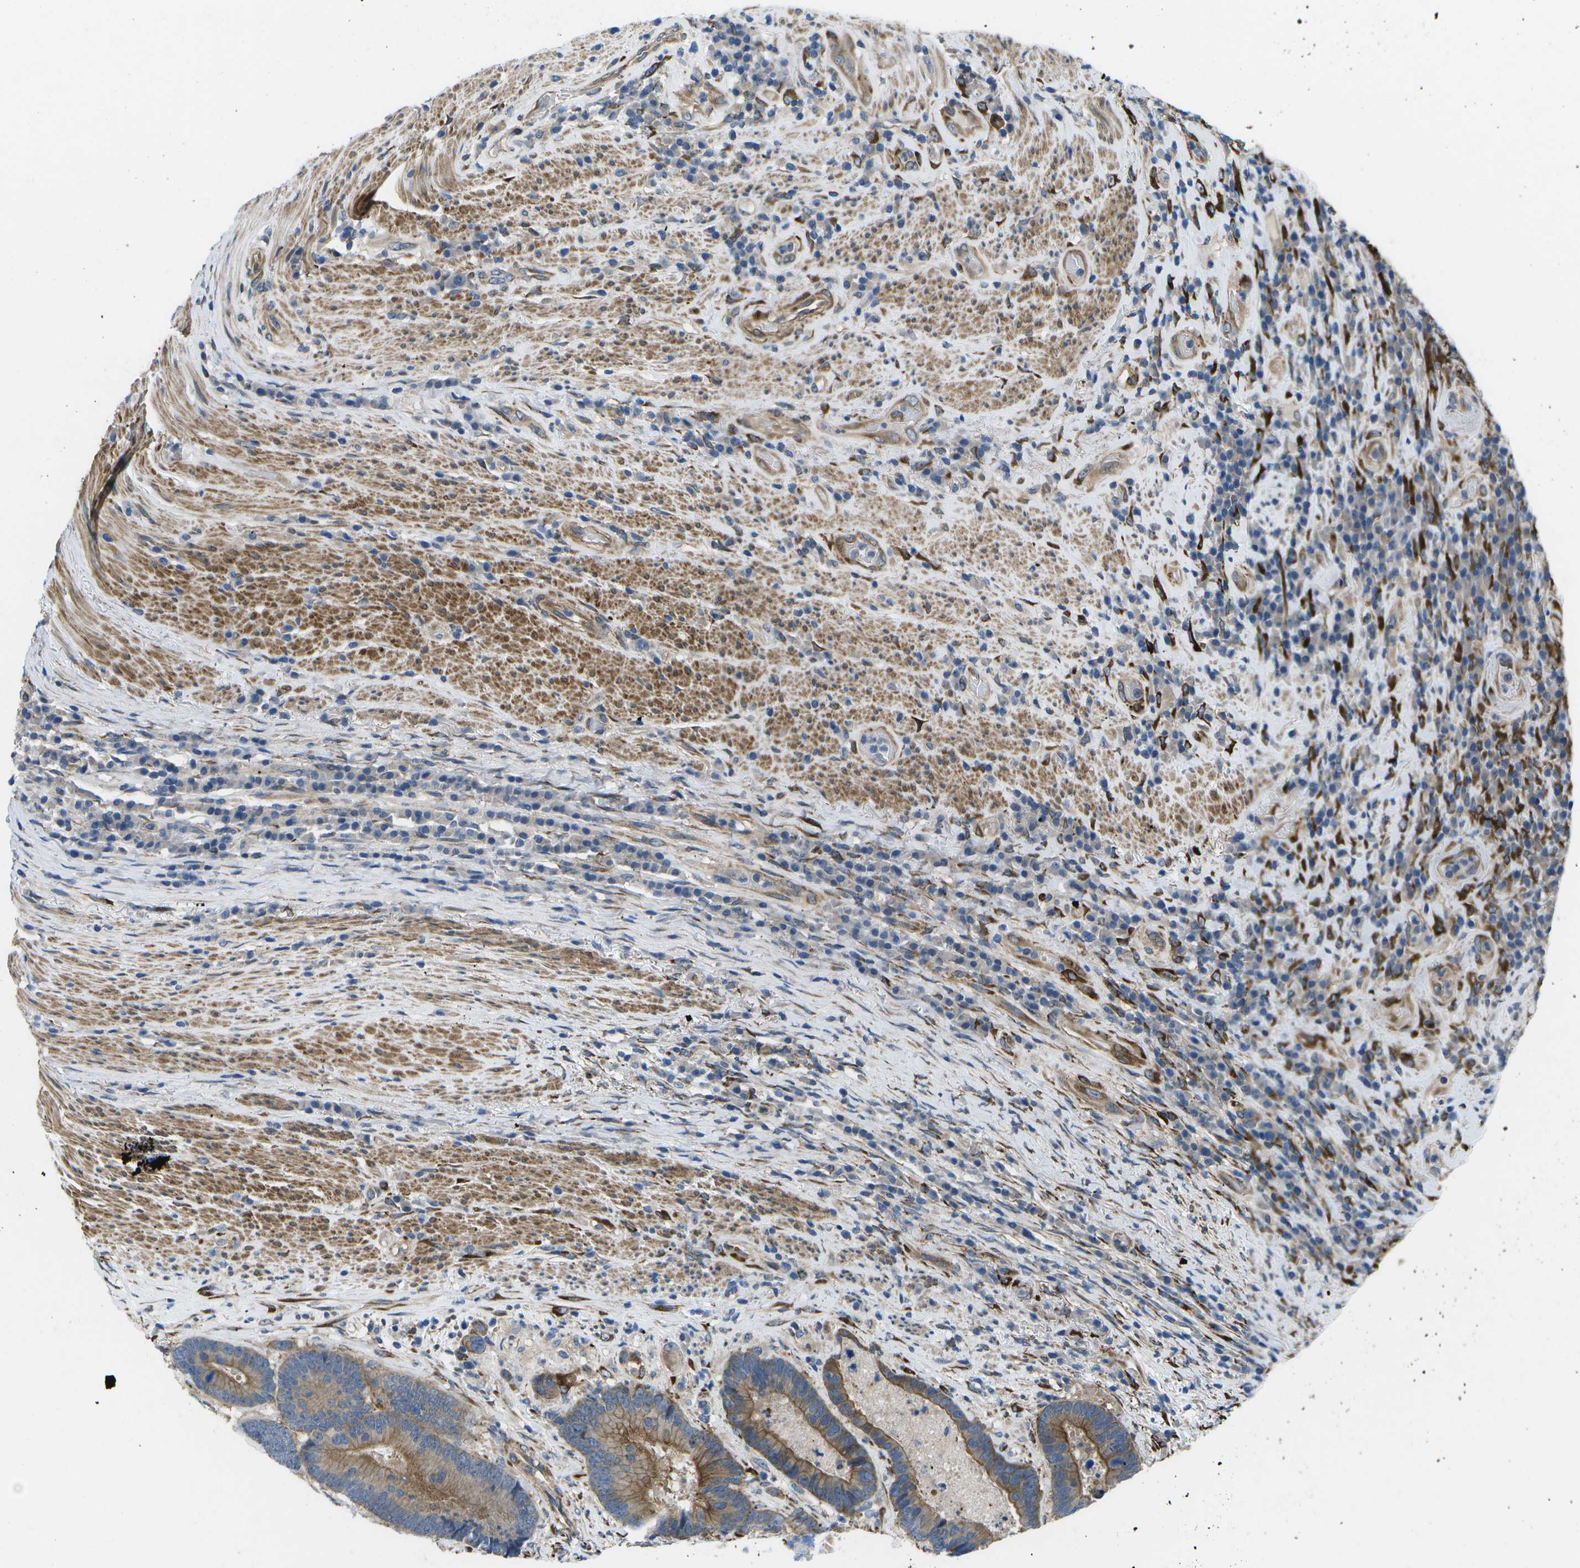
{"staining": {"intensity": "strong", "quantity": ">75%", "location": "cytoplasmic/membranous"}, "tissue": "colorectal cancer", "cell_type": "Tumor cells", "image_type": "cancer", "snomed": [{"axis": "morphology", "description": "Adenocarcinoma, NOS"}, {"axis": "topography", "description": "Rectum"}], "caption": "High-power microscopy captured an immunohistochemistry (IHC) image of colorectal adenocarcinoma, revealing strong cytoplasmic/membranous positivity in approximately >75% of tumor cells.", "gene": "P3H1", "patient": {"sex": "male", "age": 51}}